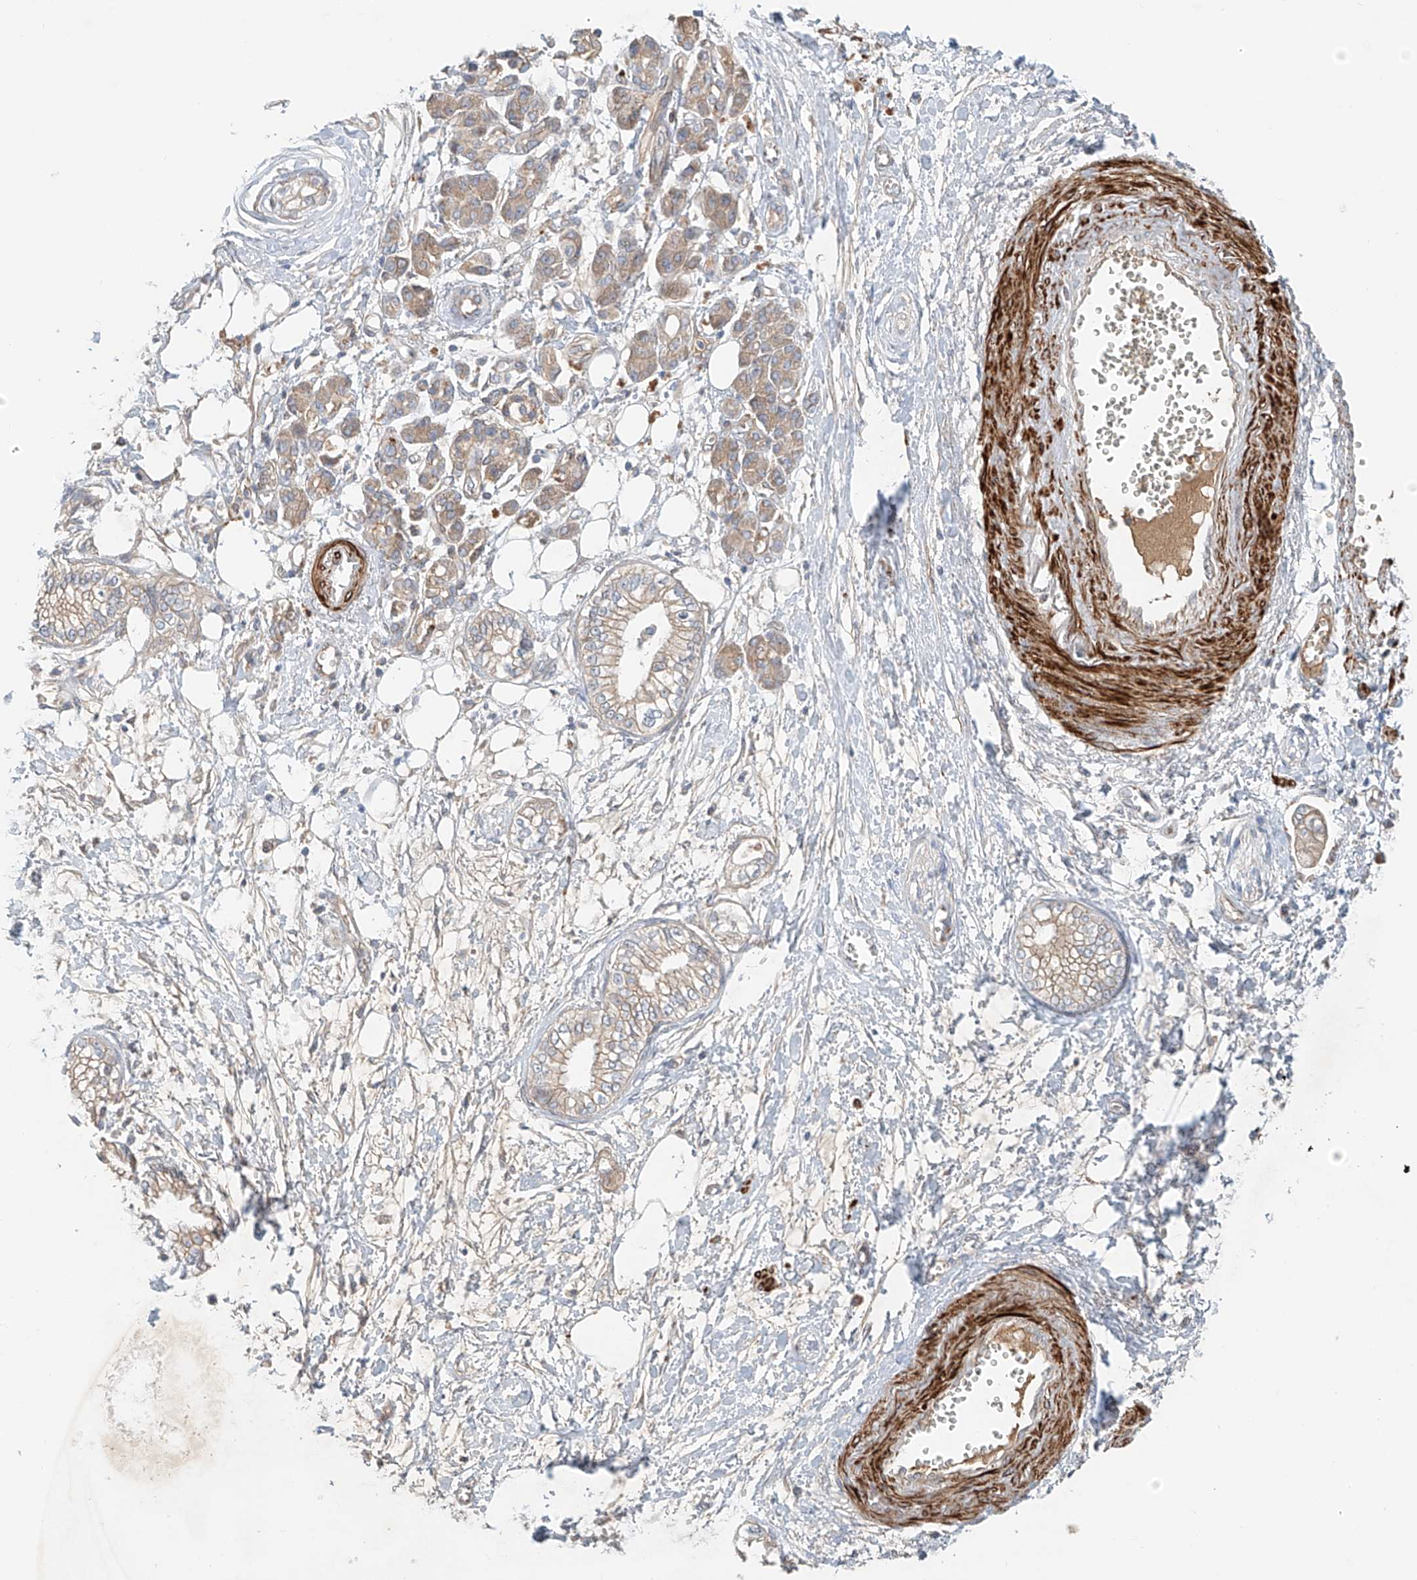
{"staining": {"intensity": "weak", "quantity": "25%-75%", "location": "cytoplasmic/membranous"}, "tissue": "pancreatic cancer", "cell_type": "Tumor cells", "image_type": "cancer", "snomed": [{"axis": "morphology", "description": "Adenocarcinoma, NOS"}, {"axis": "topography", "description": "Pancreas"}], "caption": "Immunohistochemistry (IHC) (DAB (3,3'-diaminobenzidine)) staining of human adenocarcinoma (pancreatic) reveals weak cytoplasmic/membranous protein staining in about 25%-75% of tumor cells.", "gene": "LYRM9", "patient": {"sex": "male", "age": 68}}